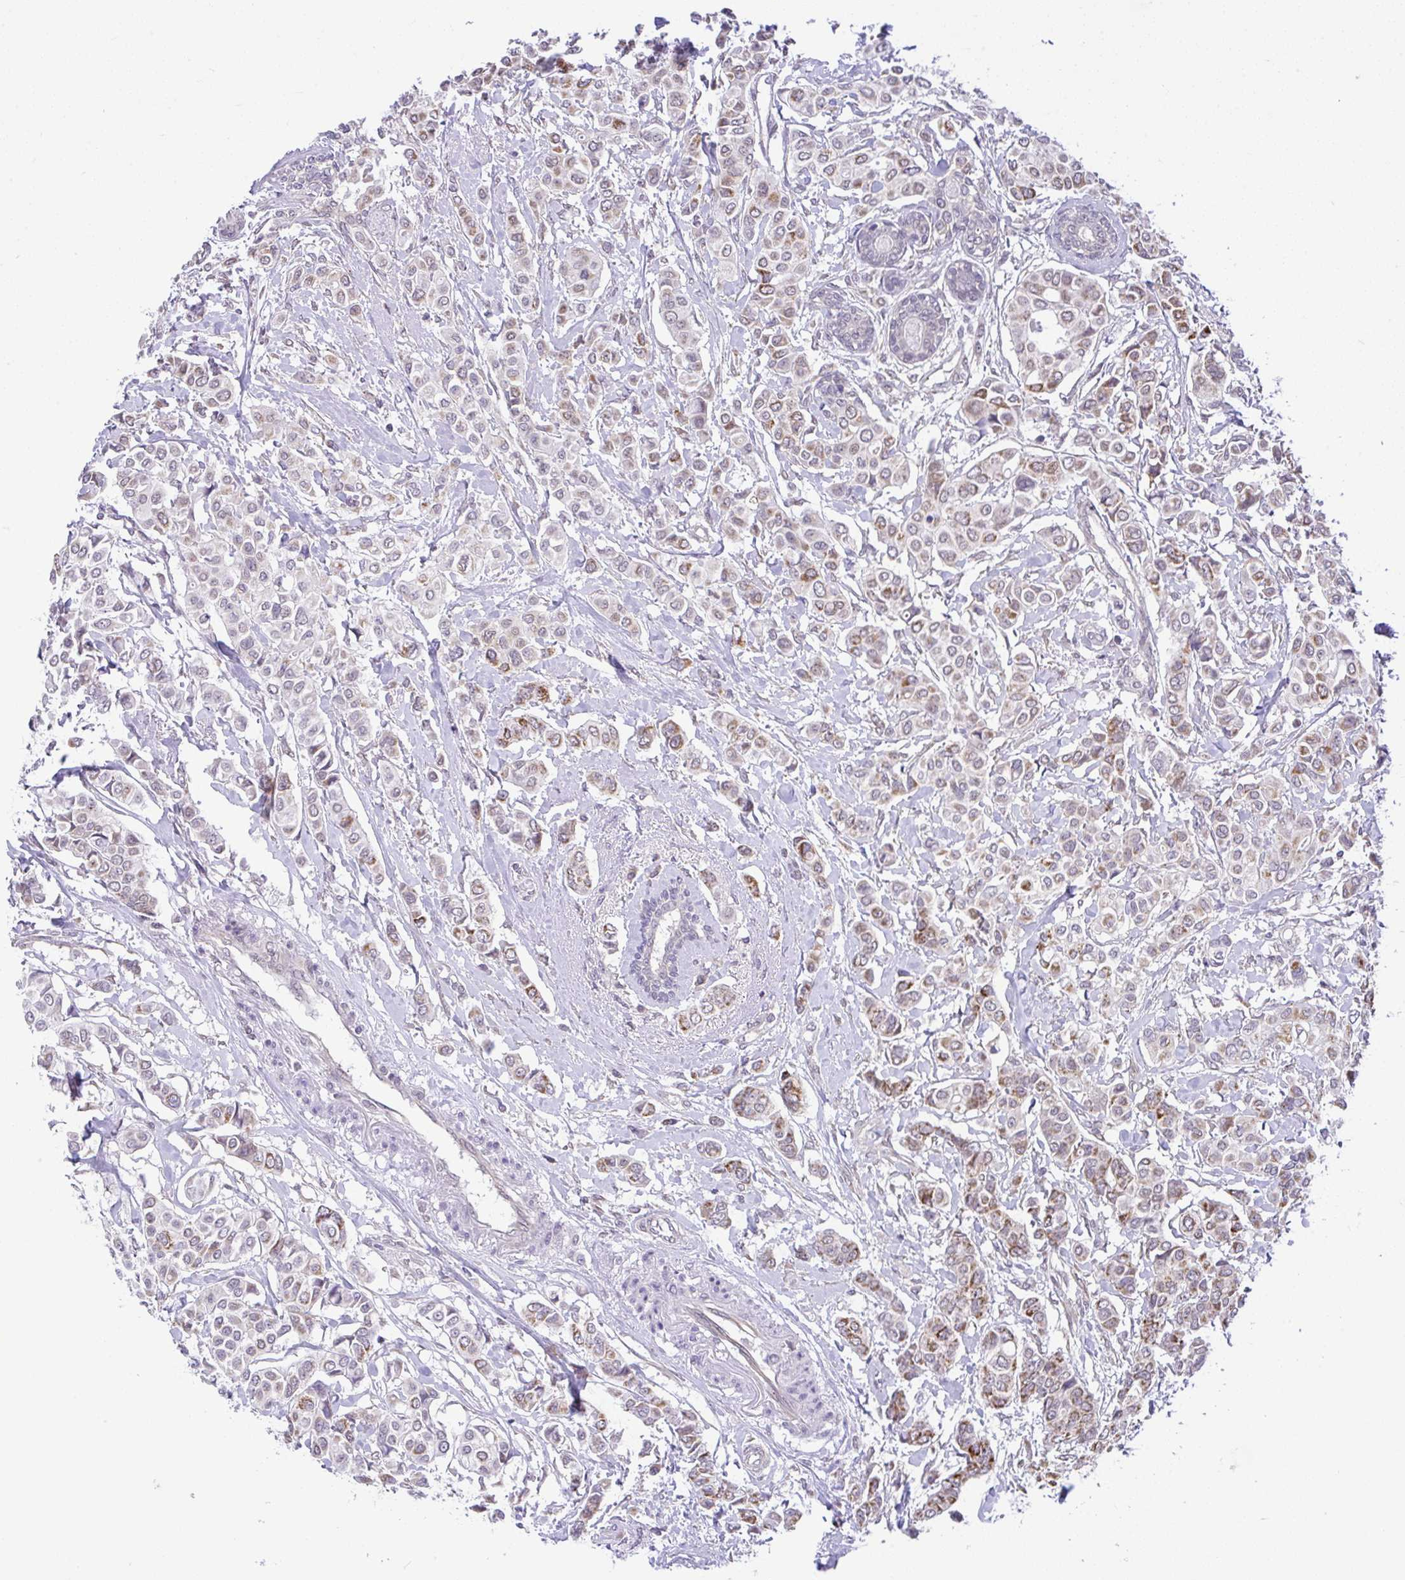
{"staining": {"intensity": "moderate", "quantity": "<25%", "location": "cytoplasmic/membranous"}, "tissue": "breast cancer", "cell_type": "Tumor cells", "image_type": "cancer", "snomed": [{"axis": "morphology", "description": "Lobular carcinoma"}, {"axis": "topography", "description": "Breast"}], "caption": "Protein staining demonstrates moderate cytoplasmic/membranous positivity in about <25% of tumor cells in breast cancer (lobular carcinoma).", "gene": "PYCR2", "patient": {"sex": "female", "age": 51}}